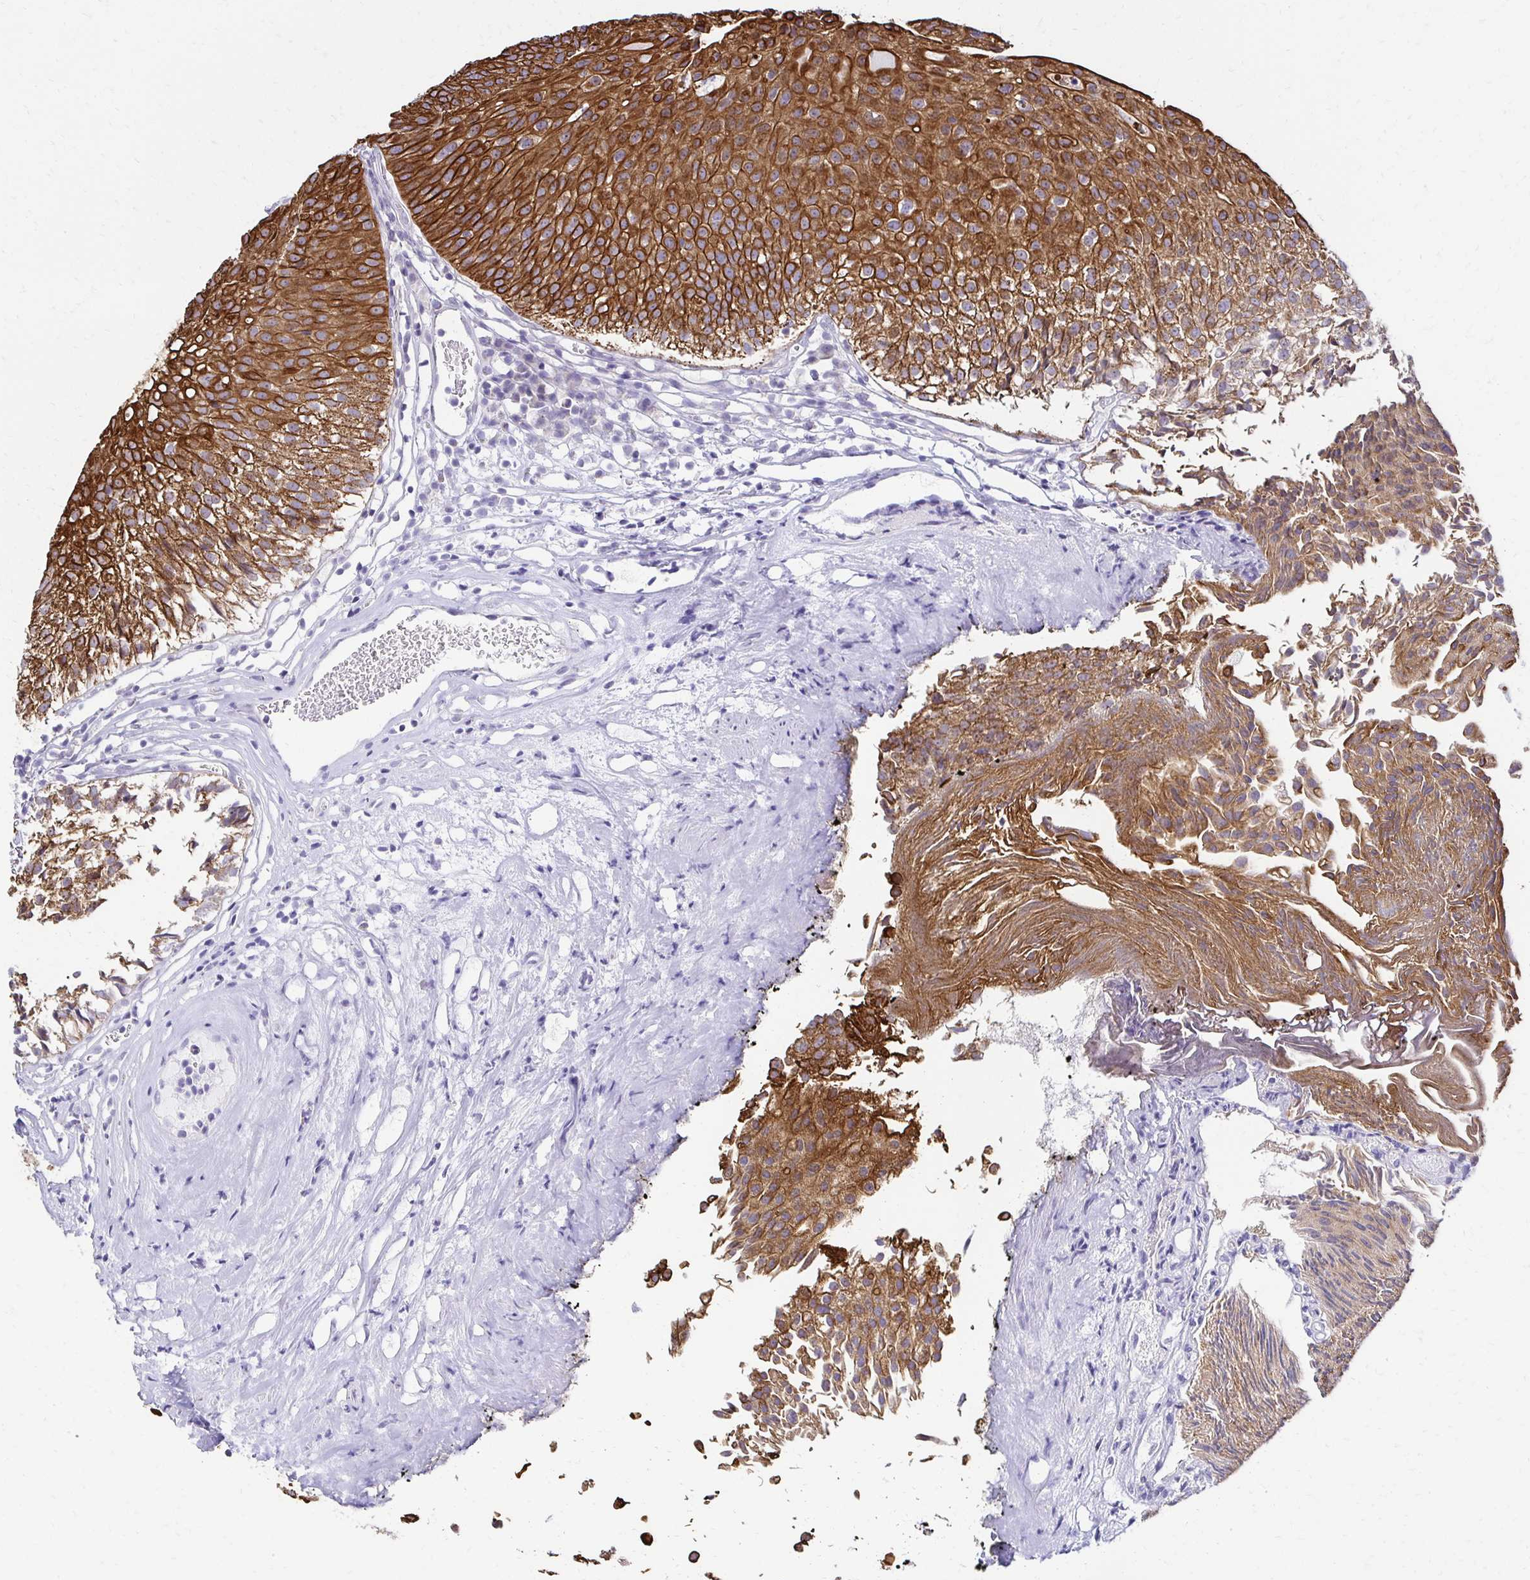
{"staining": {"intensity": "strong", "quantity": ">75%", "location": "cytoplasmic/membranous"}, "tissue": "urothelial cancer", "cell_type": "Tumor cells", "image_type": "cancer", "snomed": [{"axis": "morphology", "description": "Urothelial carcinoma, Low grade"}, {"axis": "topography", "description": "Urinary bladder"}], "caption": "Brown immunohistochemical staining in urothelial cancer shows strong cytoplasmic/membranous positivity in approximately >75% of tumor cells.", "gene": "C1QTNF2", "patient": {"sex": "male", "age": 80}}